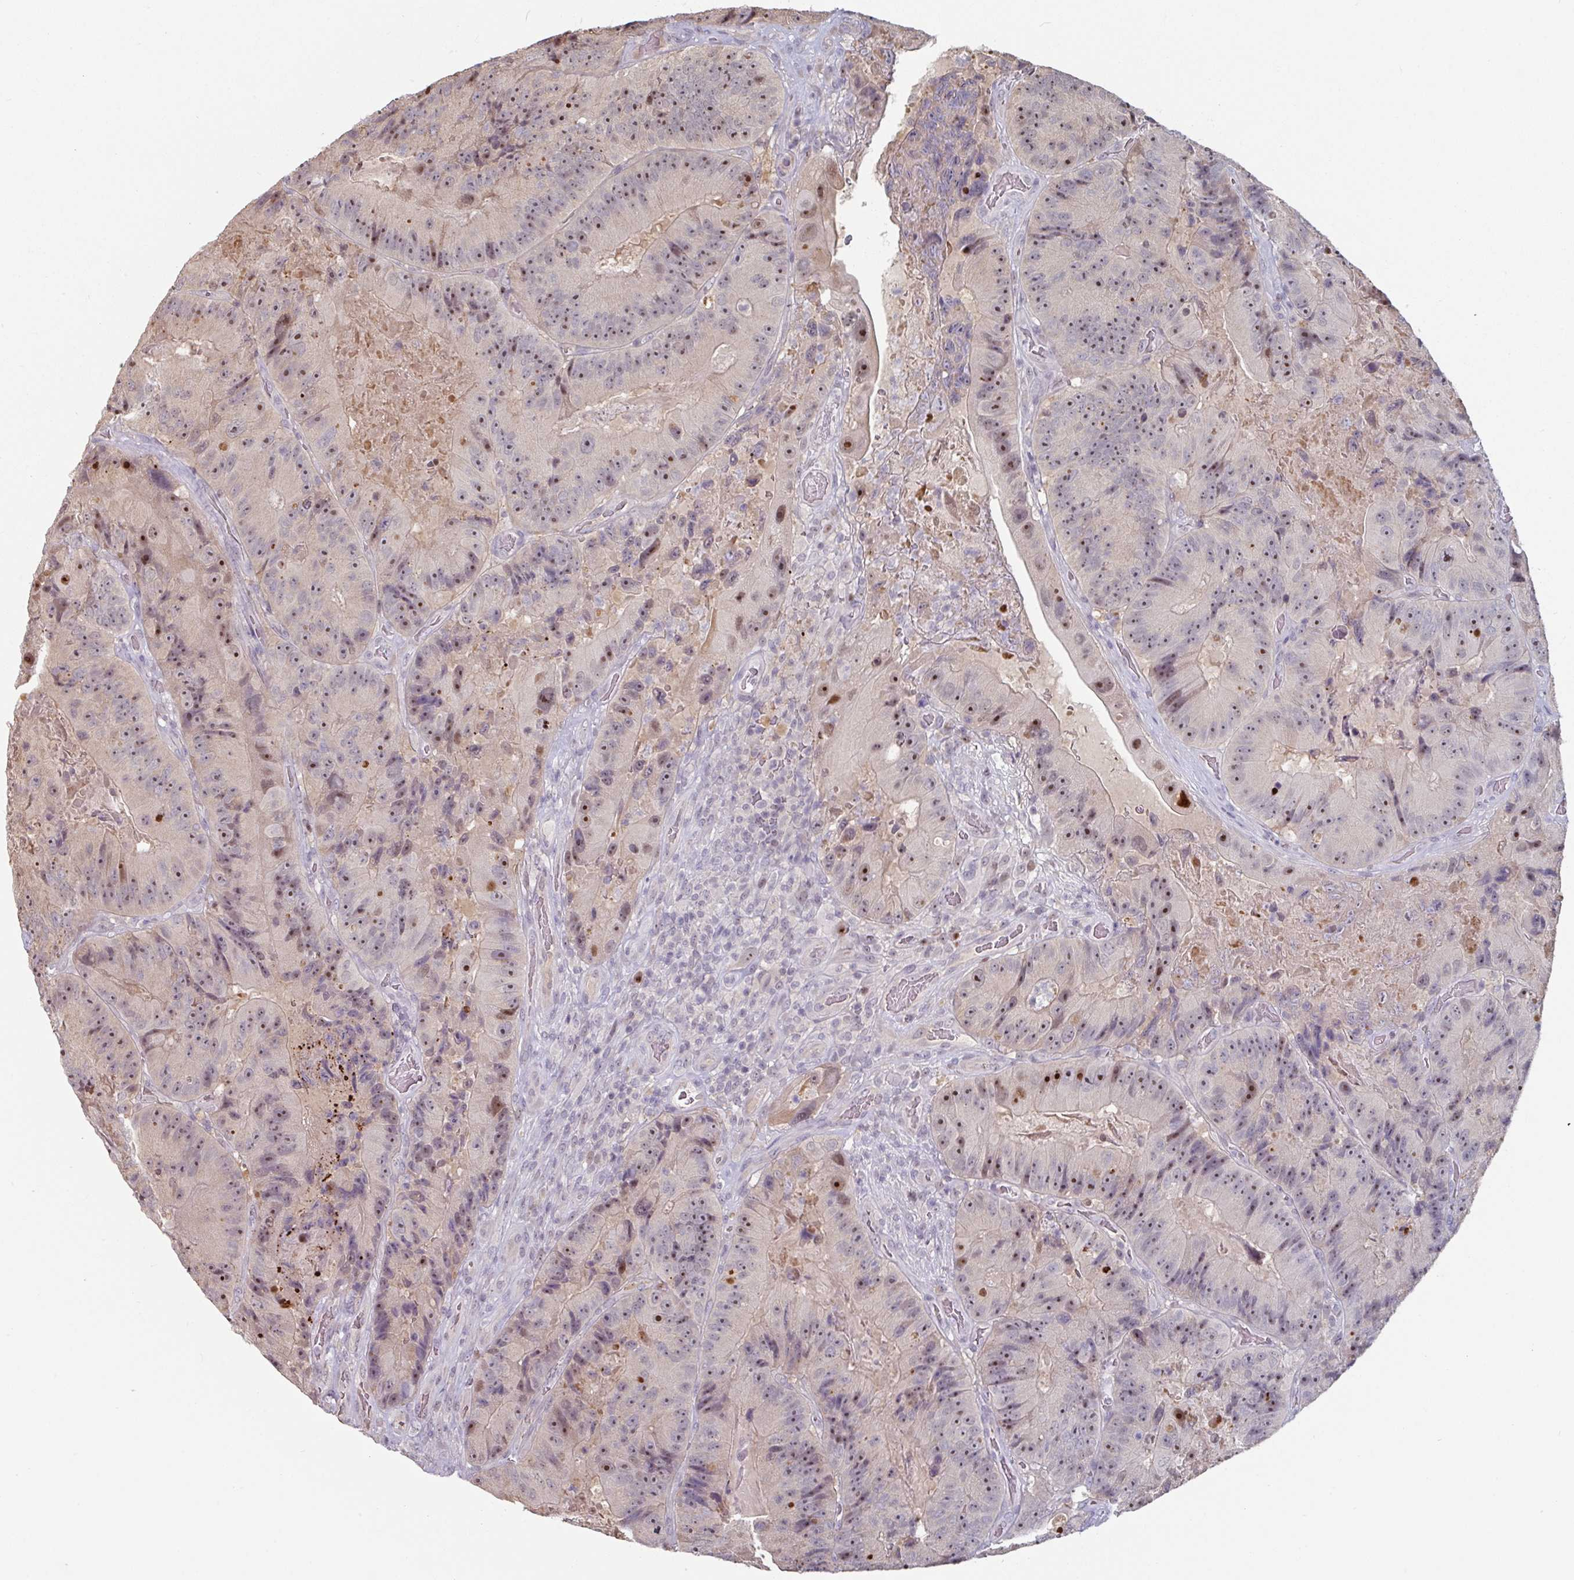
{"staining": {"intensity": "strong", "quantity": "25%-75%", "location": "nuclear"}, "tissue": "colorectal cancer", "cell_type": "Tumor cells", "image_type": "cancer", "snomed": [{"axis": "morphology", "description": "Adenocarcinoma, NOS"}, {"axis": "topography", "description": "Colon"}], "caption": "A brown stain highlights strong nuclear expression of a protein in human colorectal cancer (adenocarcinoma) tumor cells.", "gene": "ZBTB6", "patient": {"sex": "female", "age": 86}}